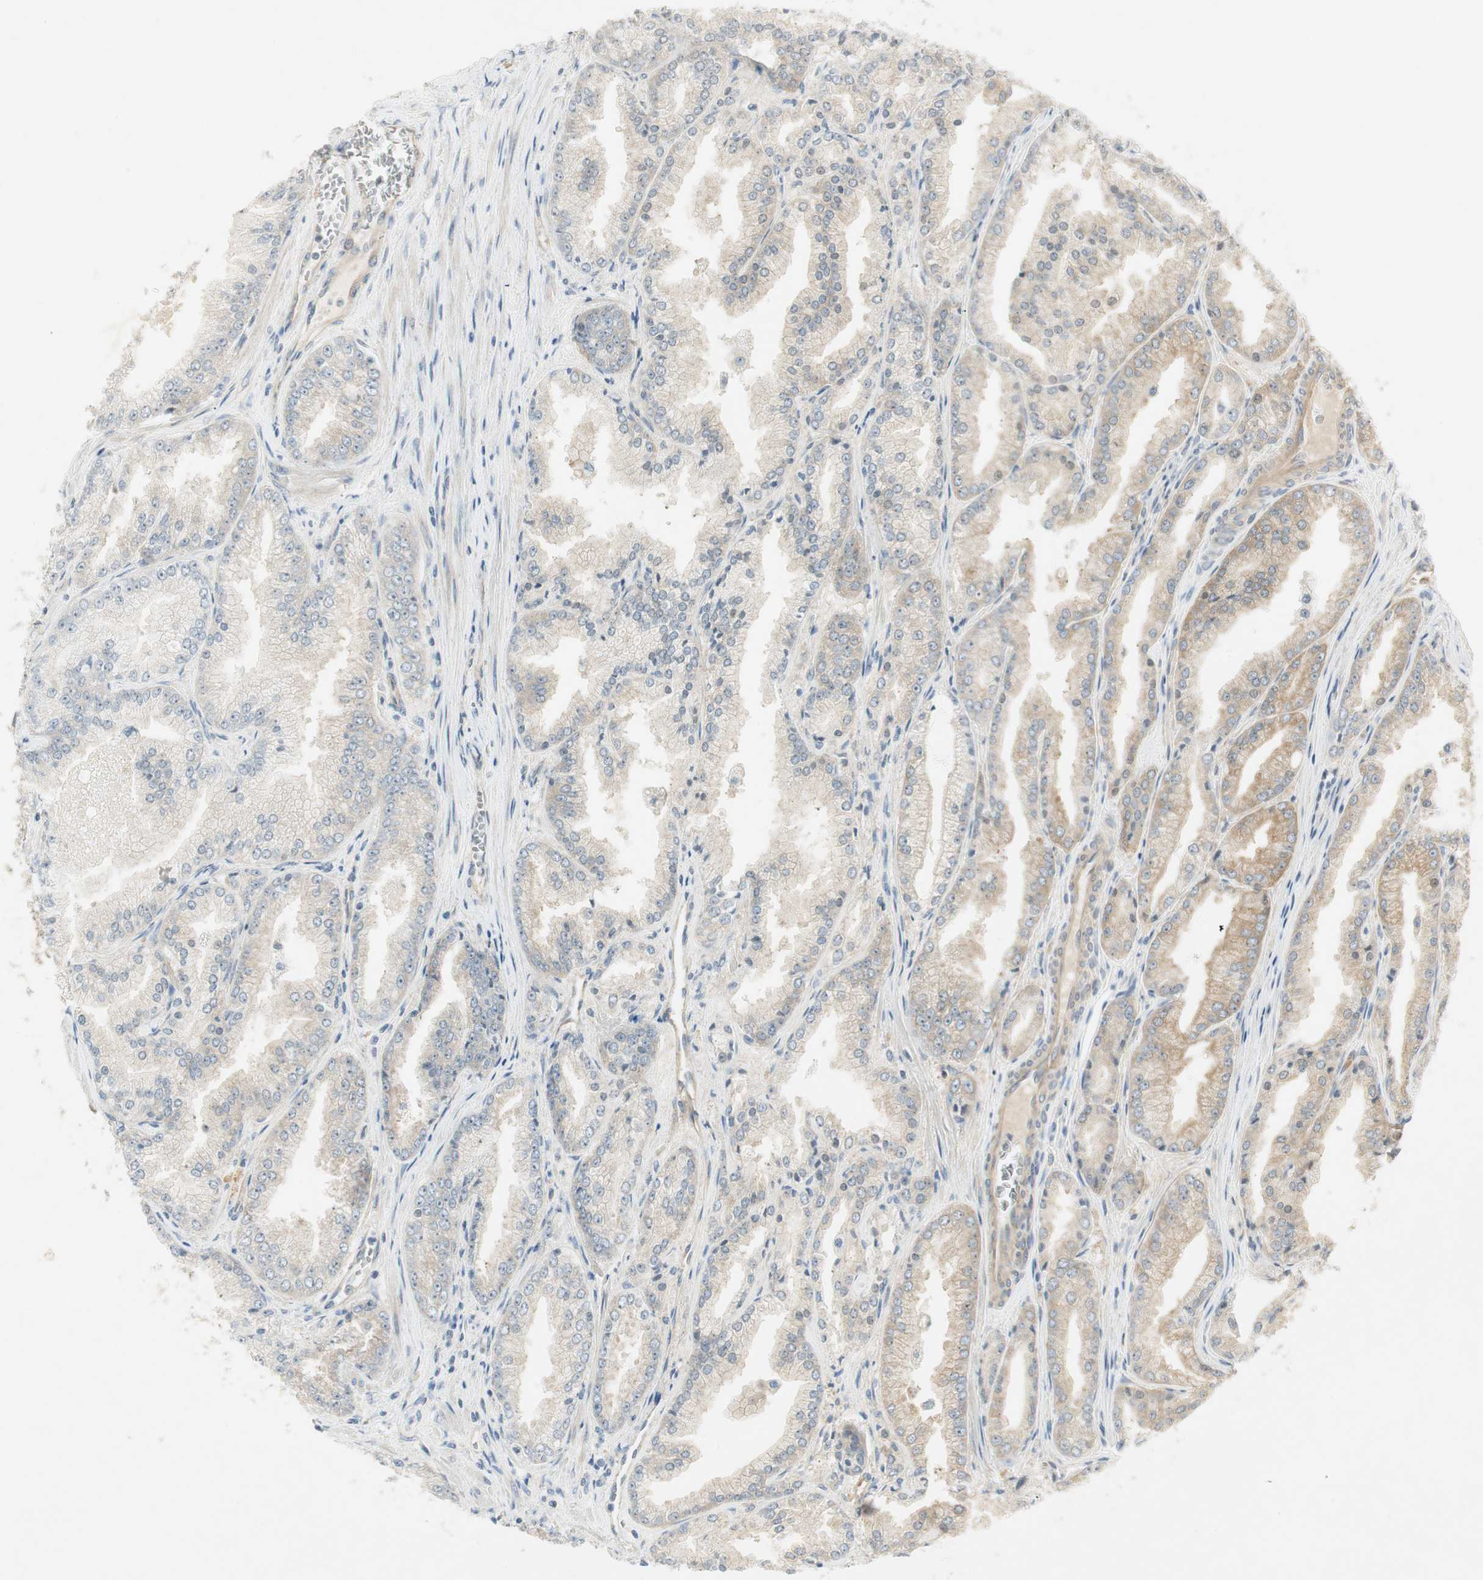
{"staining": {"intensity": "weak", "quantity": "25%-75%", "location": "cytoplasmic/membranous"}, "tissue": "prostate cancer", "cell_type": "Tumor cells", "image_type": "cancer", "snomed": [{"axis": "morphology", "description": "Adenocarcinoma, High grade"}, {"axis": "topography", "description": "Prostate"}], "caption": "Immunohistochemical staining of human prostate cancer reveals low levels of weak cytoplasmic/membranous positivity in about 25%-75% of tumor cells.", "gene": "STON1-GTF2A1L", "patient": {"sex": "male", "age": 61}}